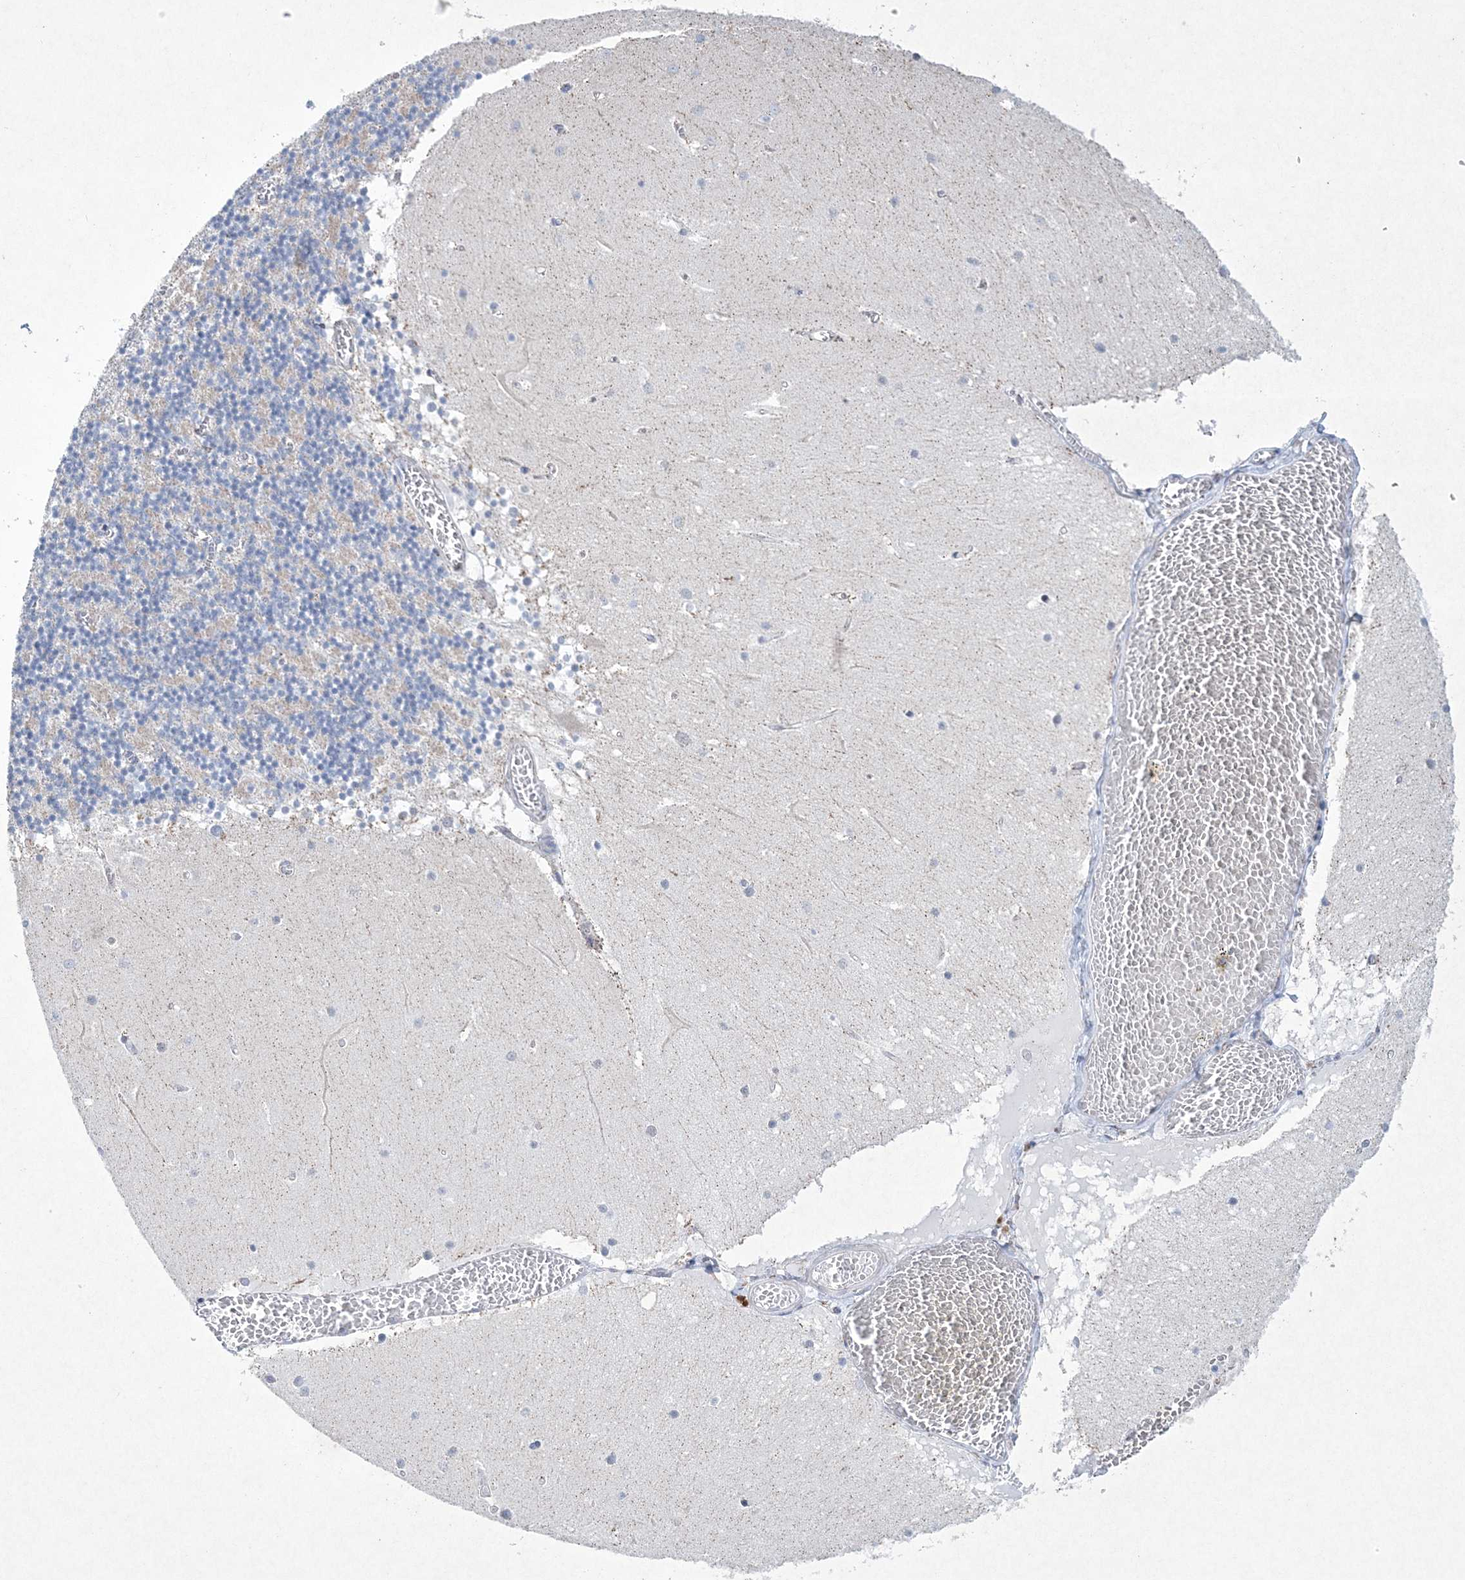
{"staining": {"intensity": "negative", "quantity": "none", "location": "none"}, "tissue": "cerebellum", "cell_type": "Cells in granular layer", "image_type": "normal", "snomed": [{"axis": "morphology", "description": "Normal tissue, NOS"}, {"axis": "topography", "description": "Cerebellum"}], "caption": "An immunohistochemistry micrograph of normal cerebellum is shown. There is no staining in cells in granular layer of cerebellum. The staining is performed using DAB (3,3'-diaminobenzidine) brown chromogen with nuclei counter-stained in using hematoxylin.", "gene": "CES4A", "patient": {"sex": "female", "age": 28}}